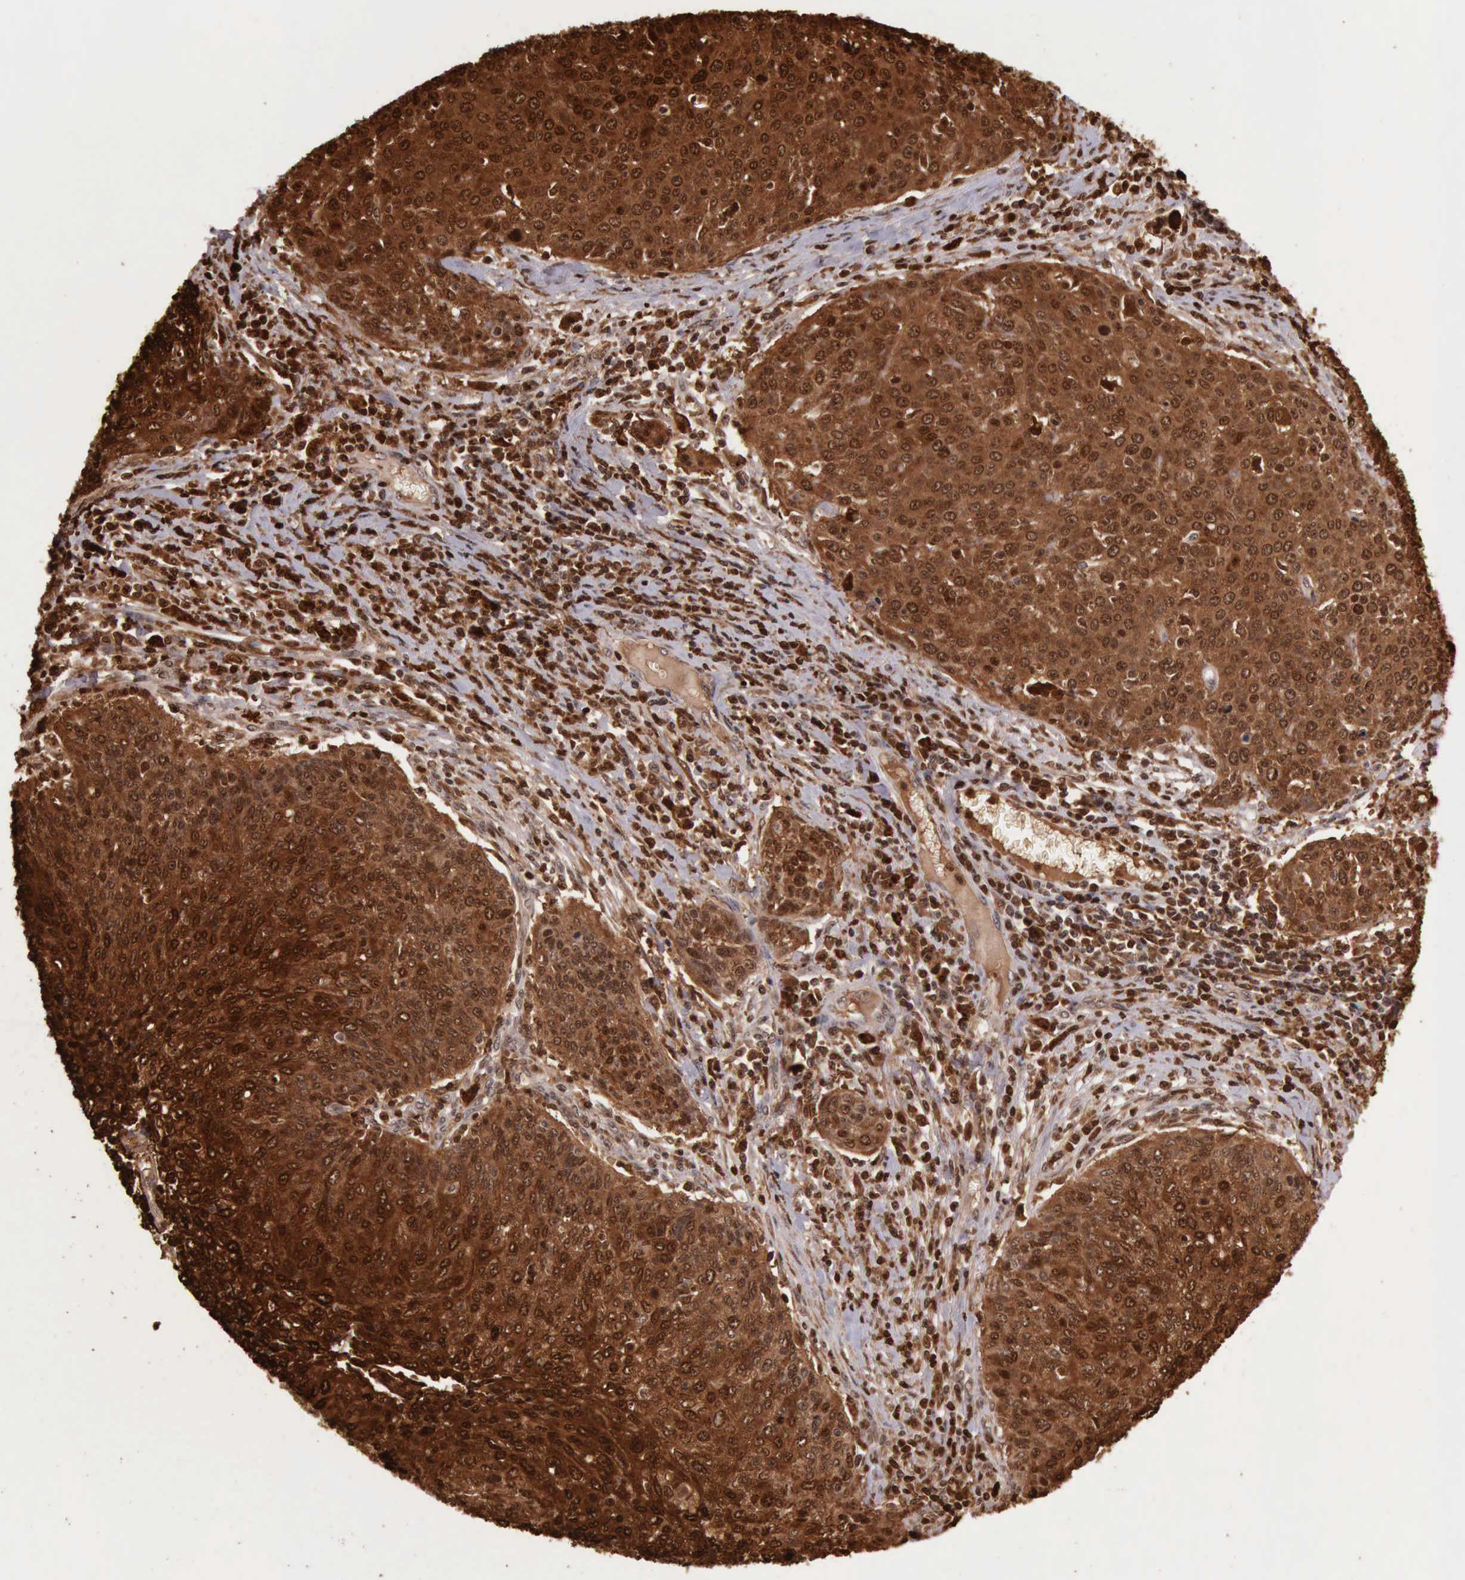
{"staining": {"intensity": "strong", "quantity": ">75%", "location": "cytoplasmic/membranous,nuclear"}, "tissue": "cervical cancer", "cell_type": "Tumor cells", "image_type": "cancer", "snomed": [{"axis": "morphology", "description": "Squamous cell carcinoma, NOS"}, {"axis": "topography", "description": "Cervix"}], "caption": "This photomicrograph reveals immunohistochemistry staining of human cervical squamous cell carcinoma, with high strong cytoplasmic/membranous and nuclear expression in about >75% of tumor cells.", "gene": "CSTA", "patient": {"sex": "female", "age": 38}}